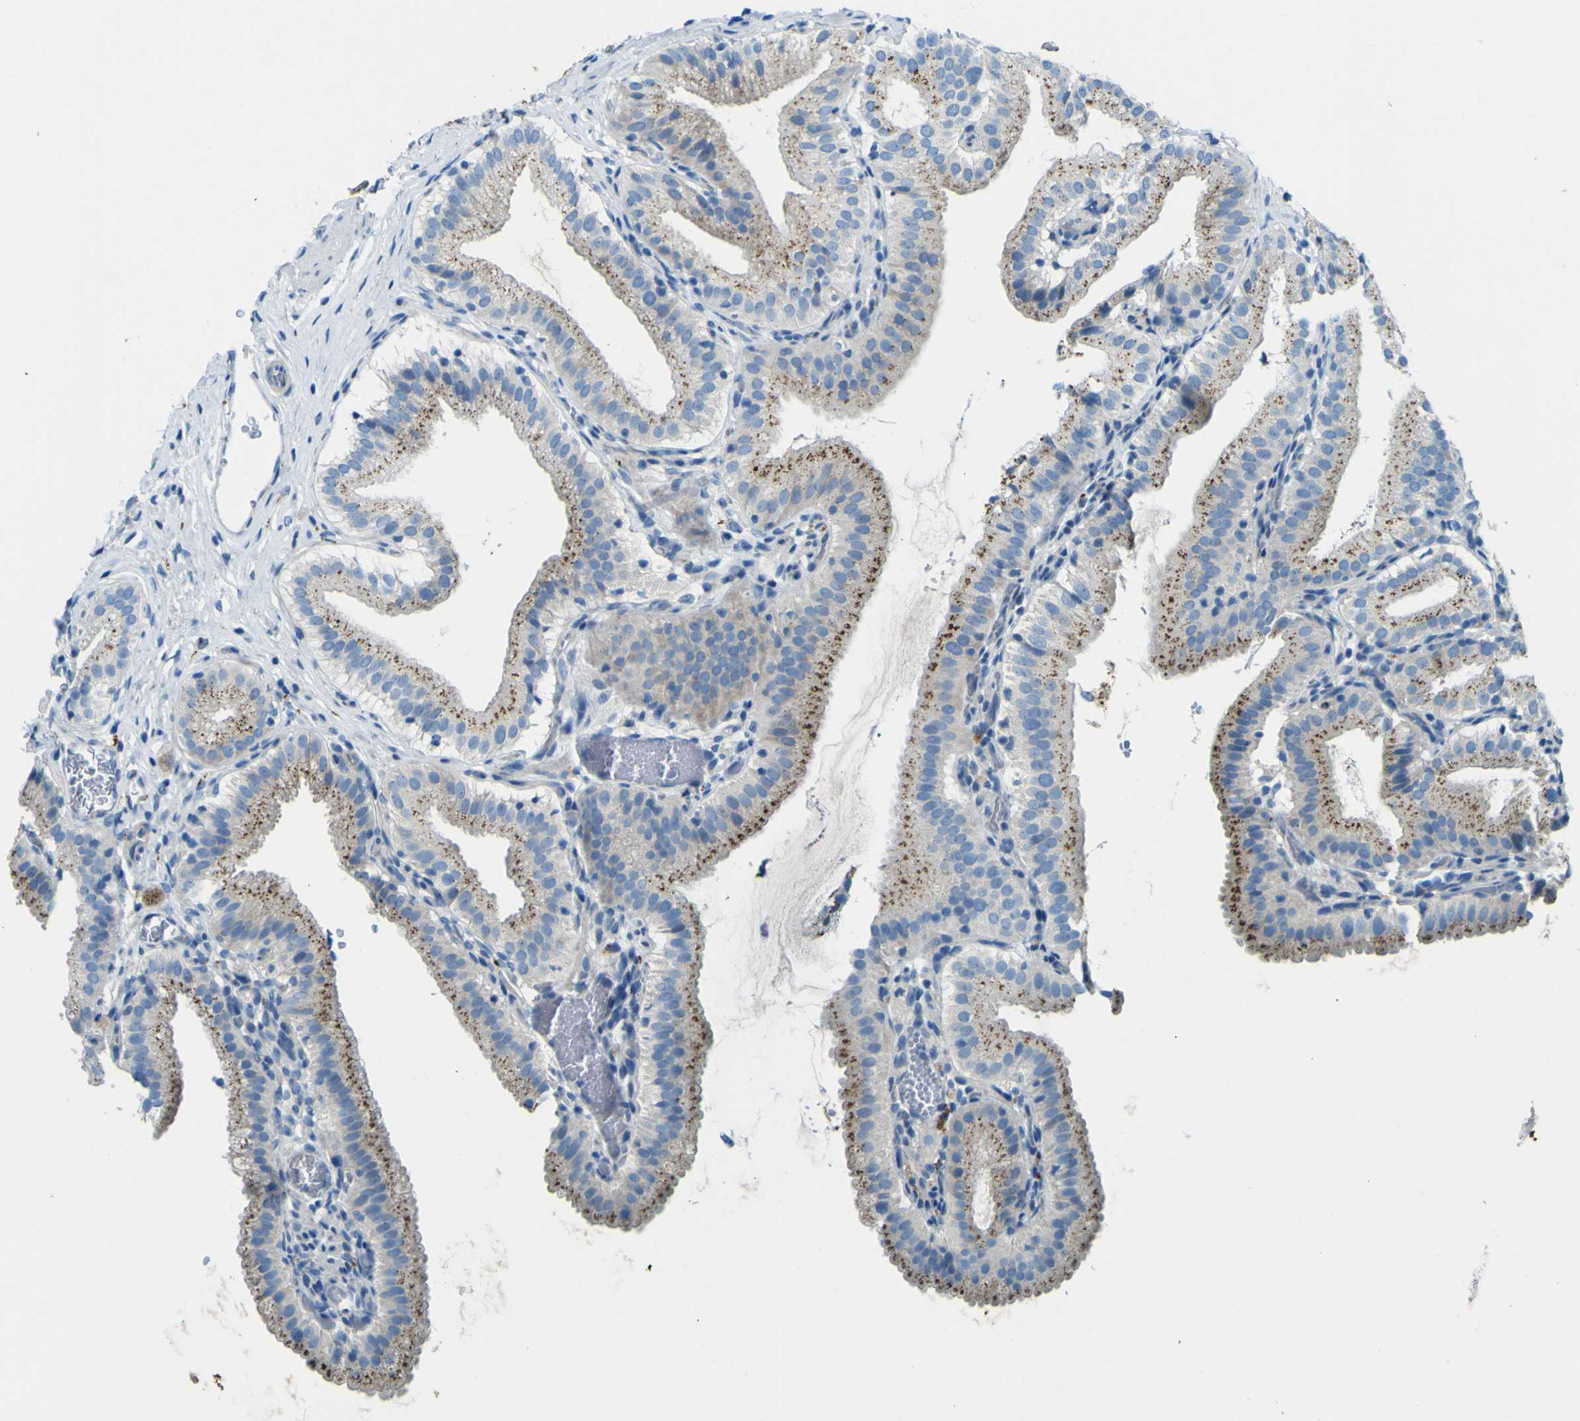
{"staining": {"intensity": "moderate", "quantity": ">75%", "location": "cytoplasmic/membranous"}, "tissue": "gallbladder", "cell_type": "Glandular cells", "image_type": "normal", "snomed": [{"axis": "morphology", "description": "Normal tissue, NOS"}, {"axis": "topography", "description": "Gallbladder"}], "caption": "A micrograph of gallbladder stained for a protein exhibits moderate cytoplasmic/membranous brown staining in glandular cells. Nuclei are stained in blue.", "gene": "PDE9A", "patient": {"sex": "male", "age": 54}}